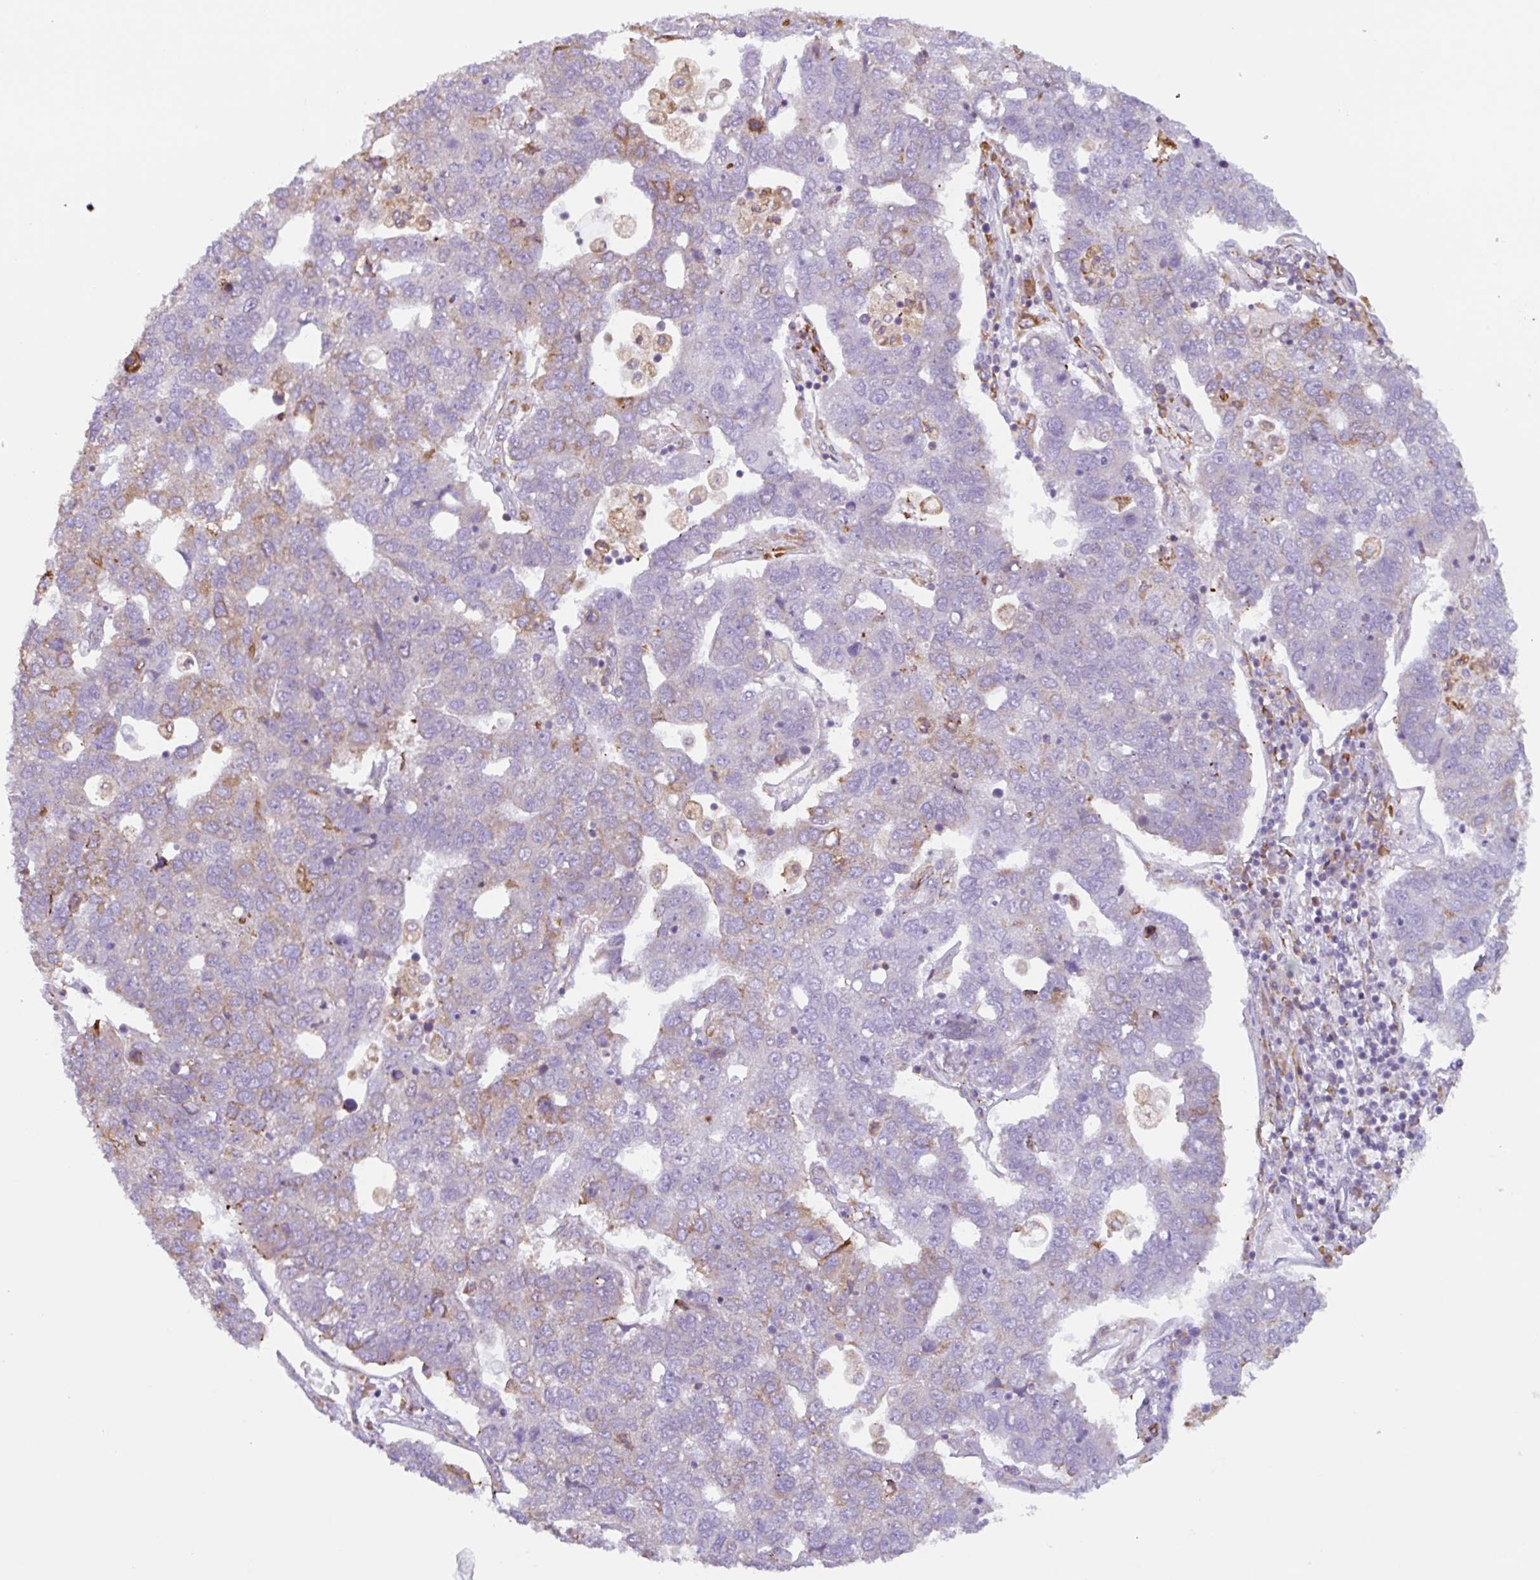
{"staining": {"intensity": "moderate", "quantity": "<25%", "location": "cytoplasmic/membranous"}, "tissue": "pancreatic cancer", "cell_type": "Tumor cells", "image_type": "cancer", "snomed": [{"axis": "morphology", "description": "Adenocarcinoma, NOS"}, {"axis": "topography", "description": "Pancreas"}], "caption": "A brown stain labels moderate cytoplasmic/membranous staining of a protein in human adenocarcinoma (pancreatic) tumor cells.", "gene": "DOK4", "patient": {"sex": "female", "age": 61}}